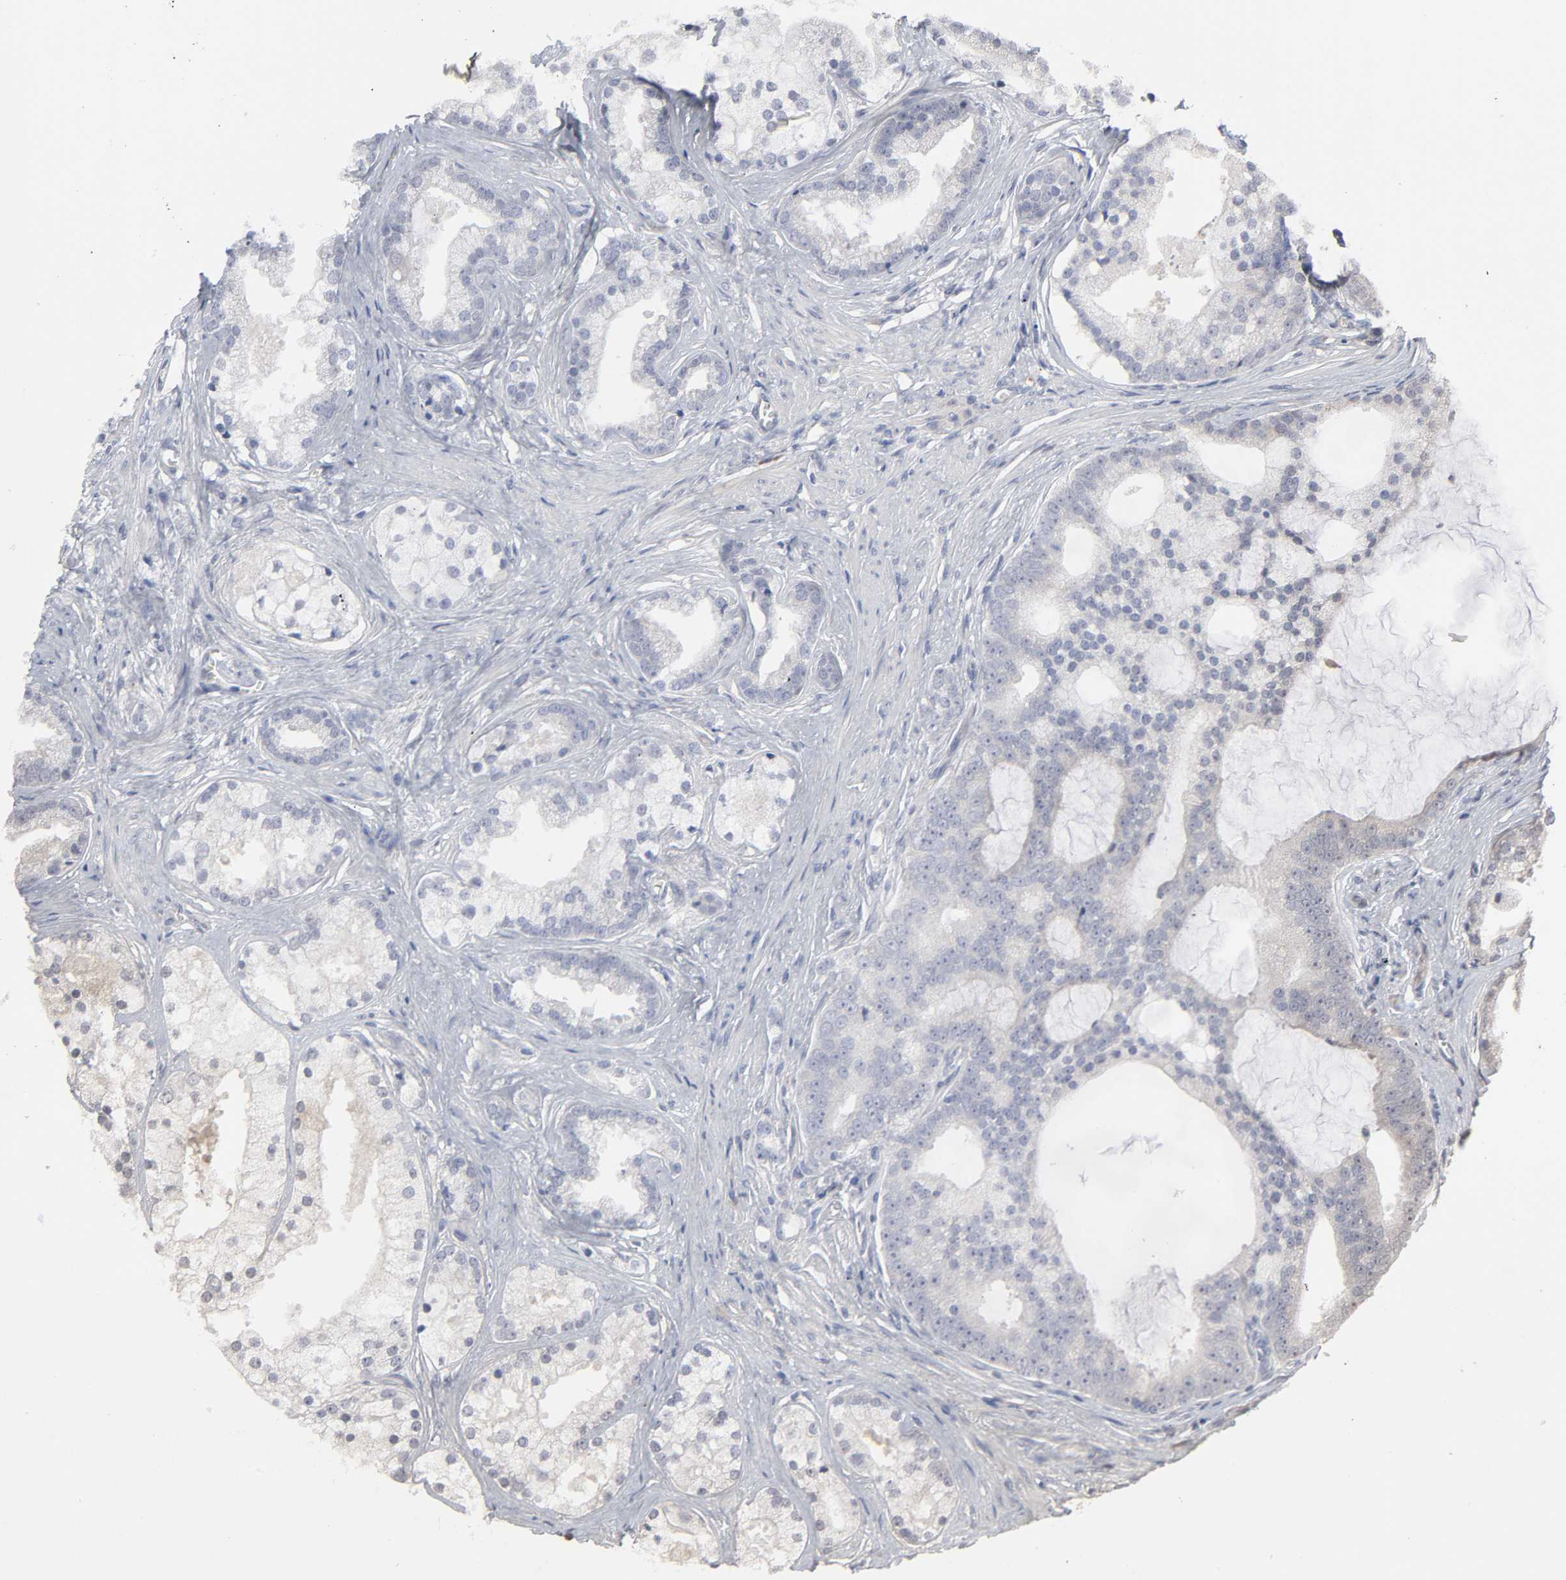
{"staining": {"intensity": "negative", "quantity": "none", "location": "none"}, "tissue": "prostate cancer", "cell_type": "Tumor cells", "image_type": "cancer", "snomed": [{"axis": "morphology", "description": "Adenocarcinoma, Low grade"}, {"axis": "topography", "description": "Prostate"}], "caption": "DAB (3,3'-diaminobenzidine) immunohistochemical staining of human prostate low-grade adenocarcinoma displays no significant expression in tumor cells.", "gene": "HNF4A", "patient": {"sex": "male", "age": 58}}